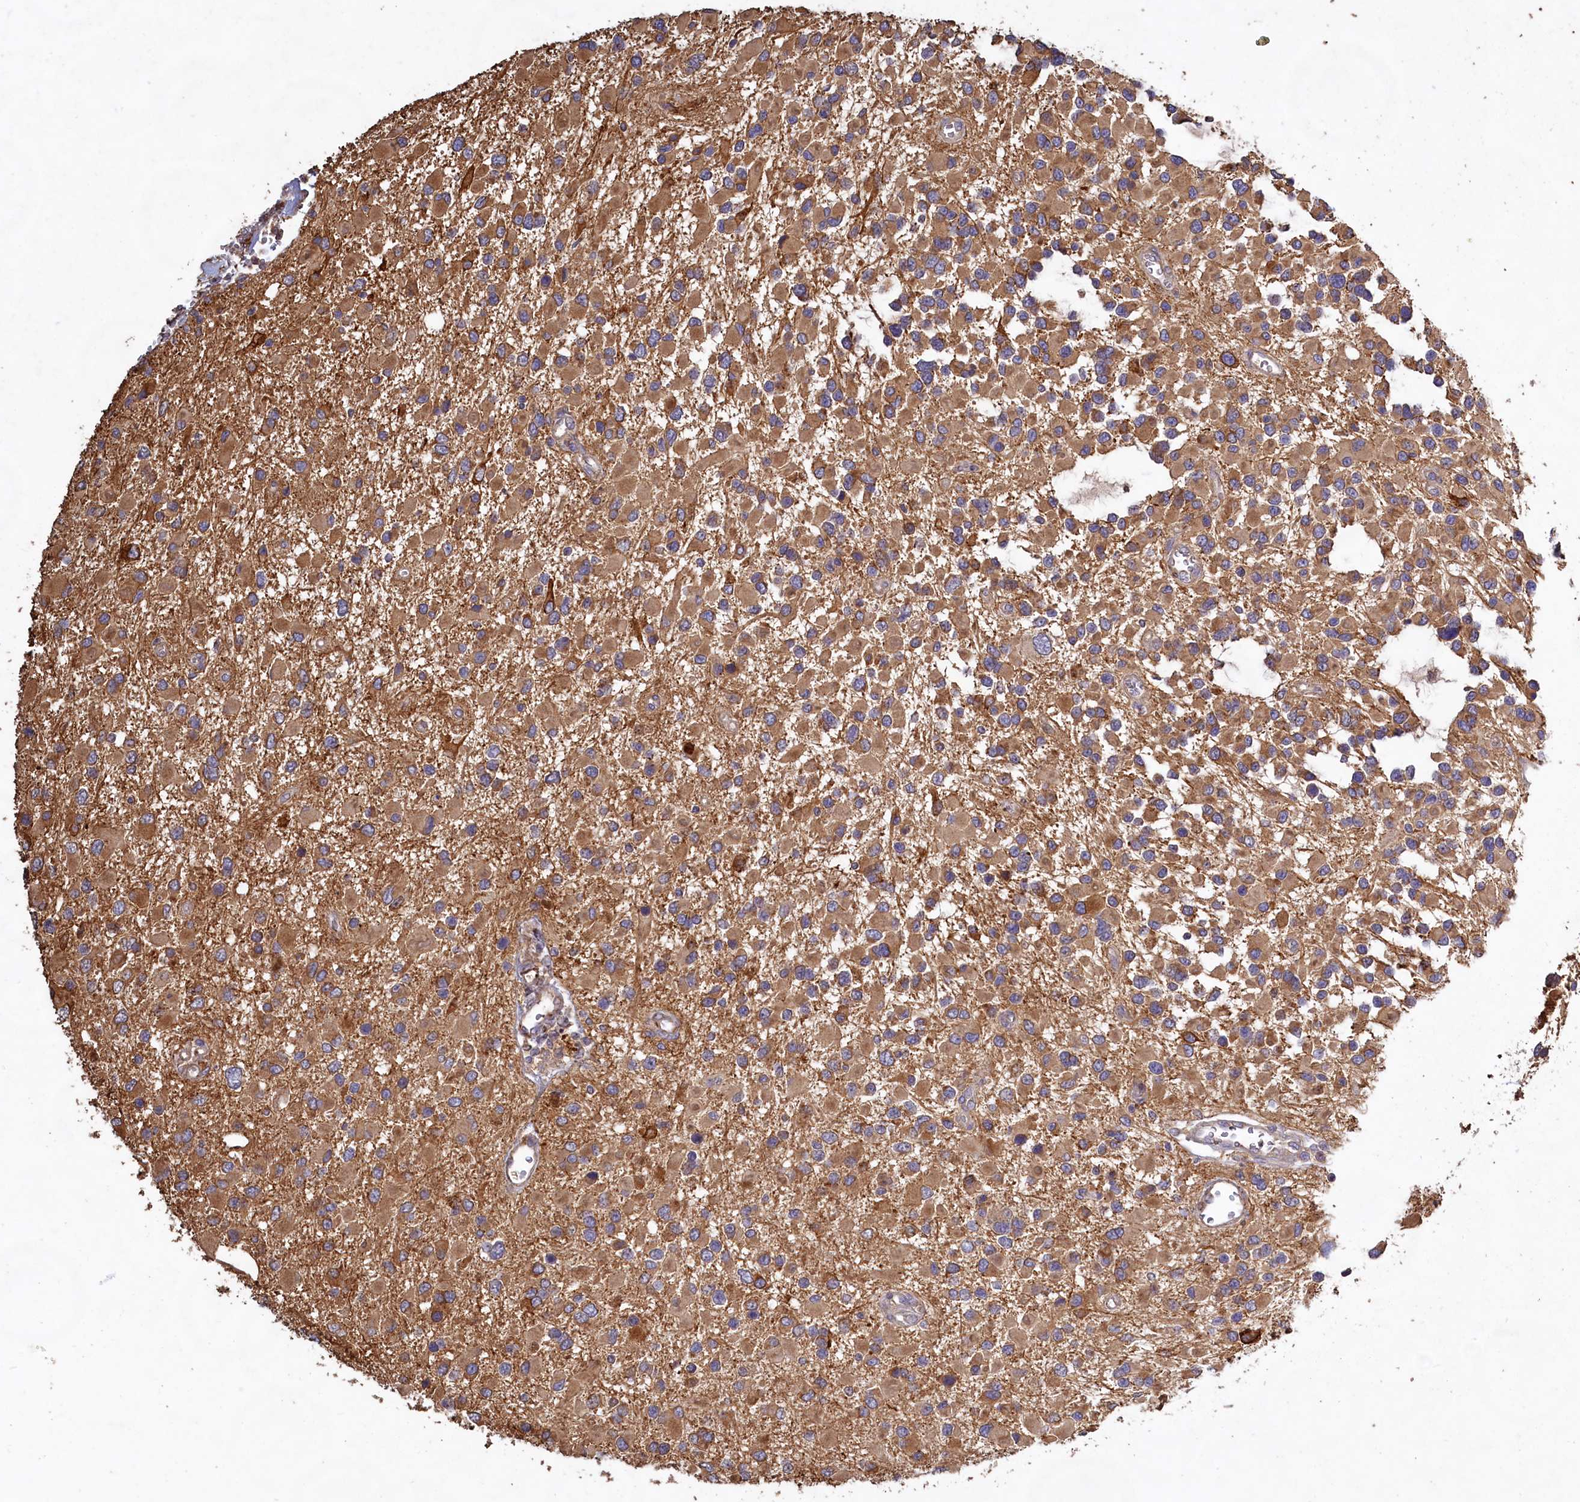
{"staining": {"intensity": "moderate", "quantity": ">75%", "location": "cytoplasmic/membranous"}, "tissue": "glioma", "cell_type": "Tumor cells", "image_type": "cancer", "snomed": [{"axis": "morphology", "description": "Glioma, malignant, High grade"}, {"axis": "topography", "description": "Brain"}], "caption": "High-grade glioma (malignant) tissue demonstrates moderate cytoplasmic/membranous staining in about >75% of tumor cells, visualized by immunohistochemistry.", "gene": "FUNDC1", "patient": {"sex": "male", "age": 53}}